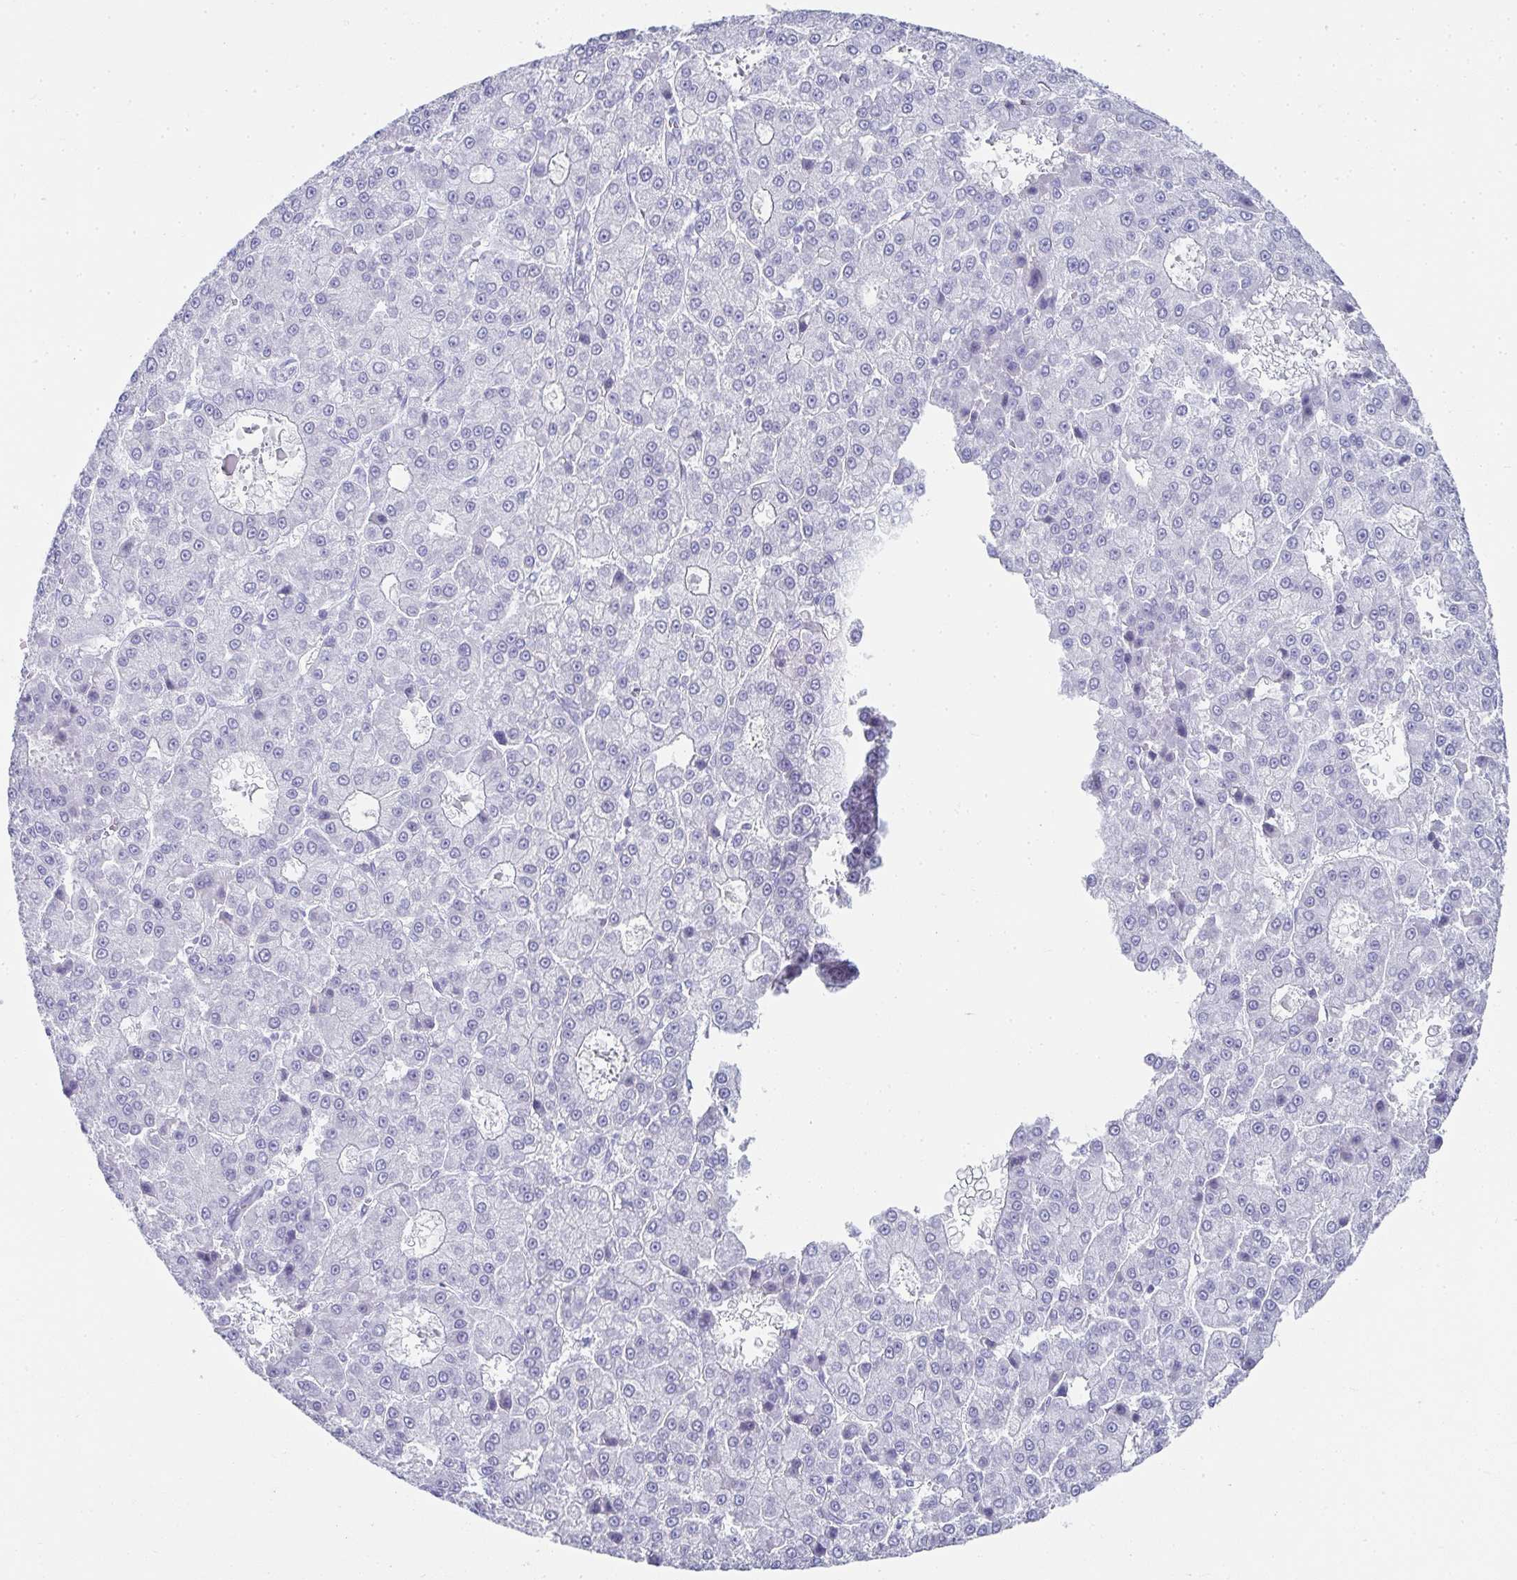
{"staining": {"intensity": "negative", "quantity": "none", "location": "none"}, "tissue": "liver cancer", "cell_type": "Tumor cells", "image_type": "cancer", "snomed": [{"axis": "morphology", "description": "Carcinoma, Hepatocellular, NOS"}, {"axis": "topography", "description": "Liver"}], "caption": "DAB immunohistochemical staining of hepatocellular carcinoma (liver) reveals no significant expression in tumor cells. (DAB IHC, high magnification).", "gene": "SYCP1", "patient": {"sex": "male", "age": 70}}